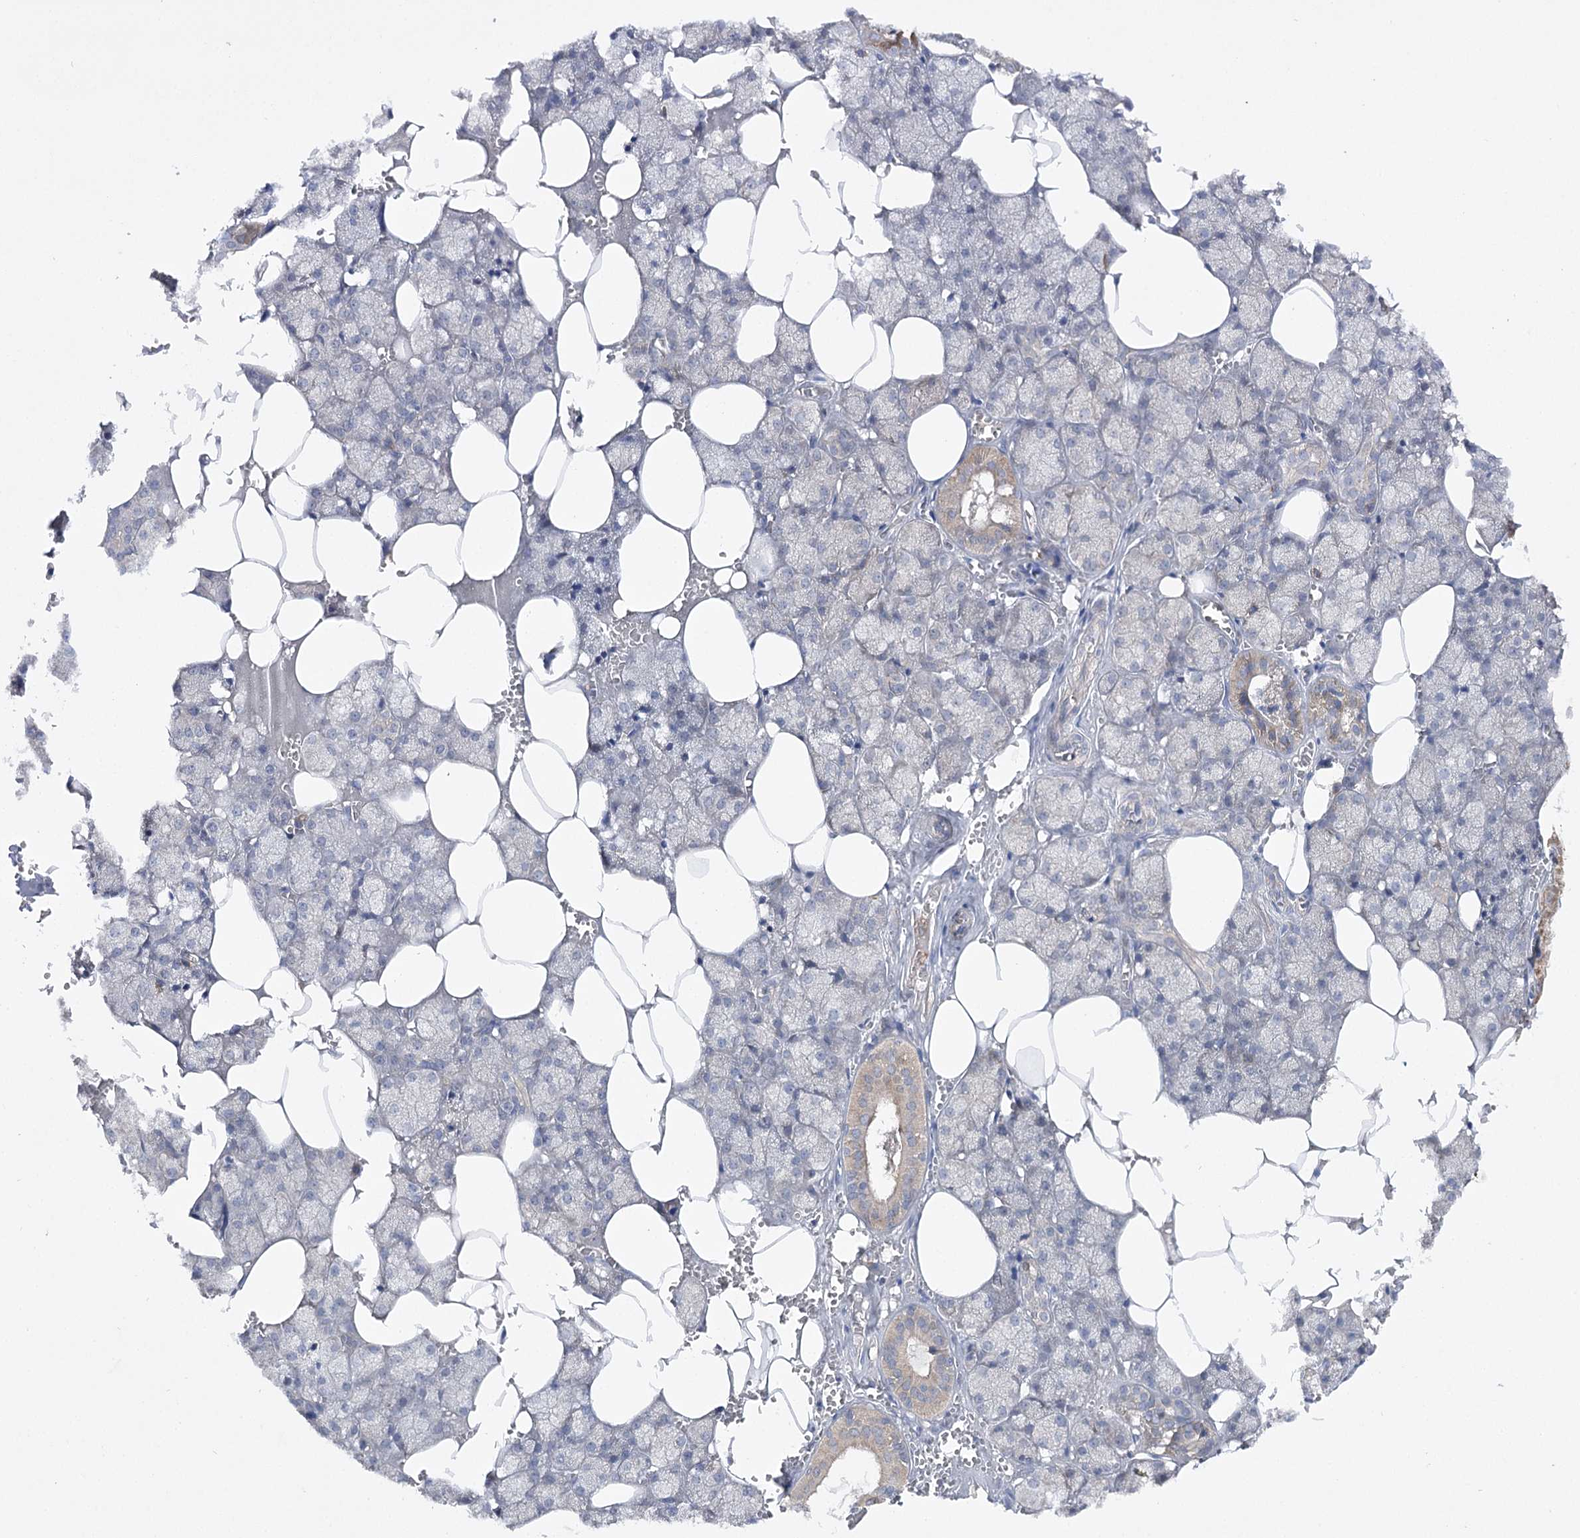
{"staining": {"intensity": "weak", "quantity": "<25%", "location": "cytoplasmic/membranous"}, "tissue": "salivary gland", "cell_type": "Glandular cells", "image_type": "normal", "snomed": [{"axis": "morphology", "description": "Normal tissue, NOS"}, {"axis": "topography", "description": "Salivary gland"}], "caption": "Immunohistochemistry micrograph of benign human salivary gland stained for a protein (brown), which demonstrates no positivity in glandular cells. The staining is performed using DAB brown chromogen with nuclei counter-stained in using hematoxylin.", "gene": "BCR", "patient": {"sex": "male", "age": 62}}